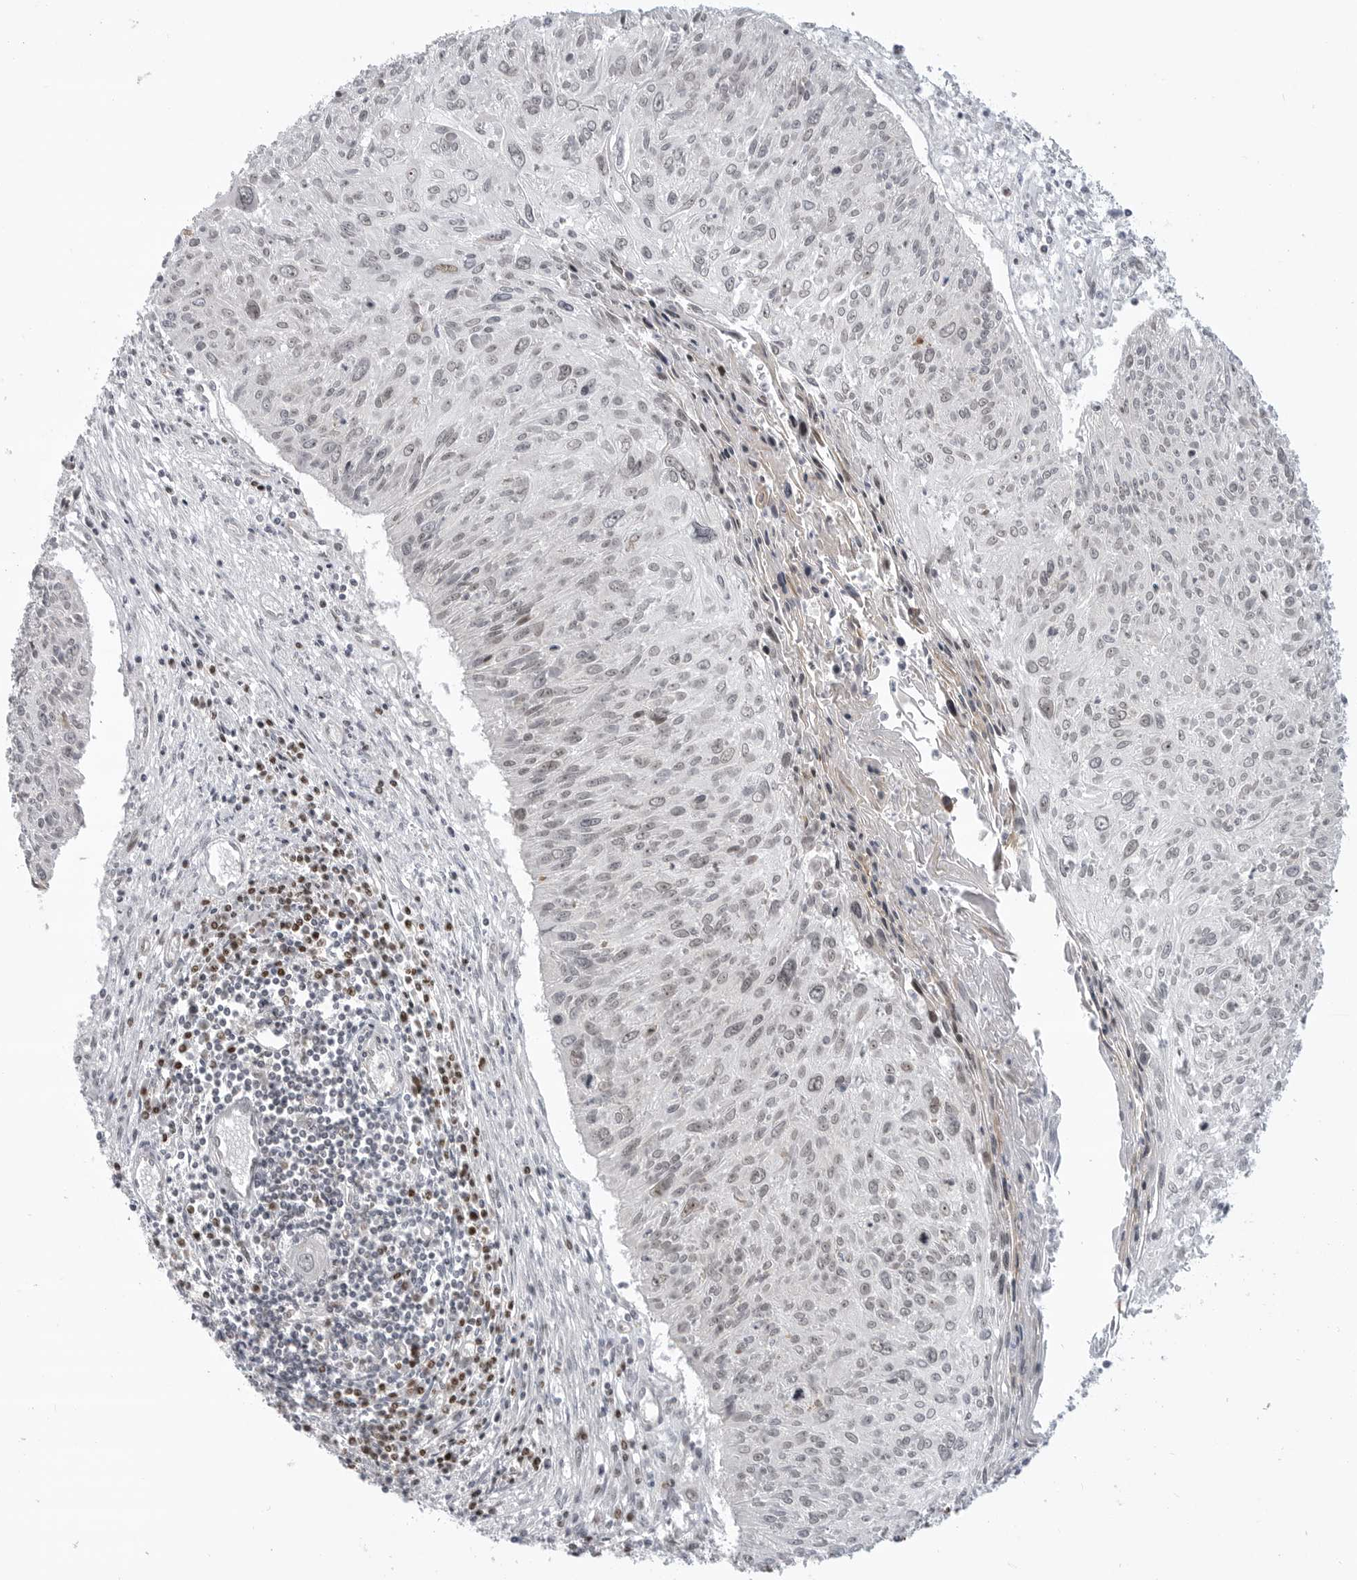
{"staining": {"intensity": "negative", "quantity": "none", "location": "none"}, "tissue": "cervical cancer", "cell_type": "Tumor cells", "image_type": "cancer", "snomed": [{"axis": "morphology", "description": "Squamous cell carcinoma, NOS"}, {"axis": "topography", "description": "Cervix"}], "caption": "Immunohistochemistry (IHC) histopathology image of cervical cancer stained for a protein (brown), which demonstrates no expression in tumor cells.", "gene": "CEP295NL", "patient": {"sex": "female", "age": 51}}